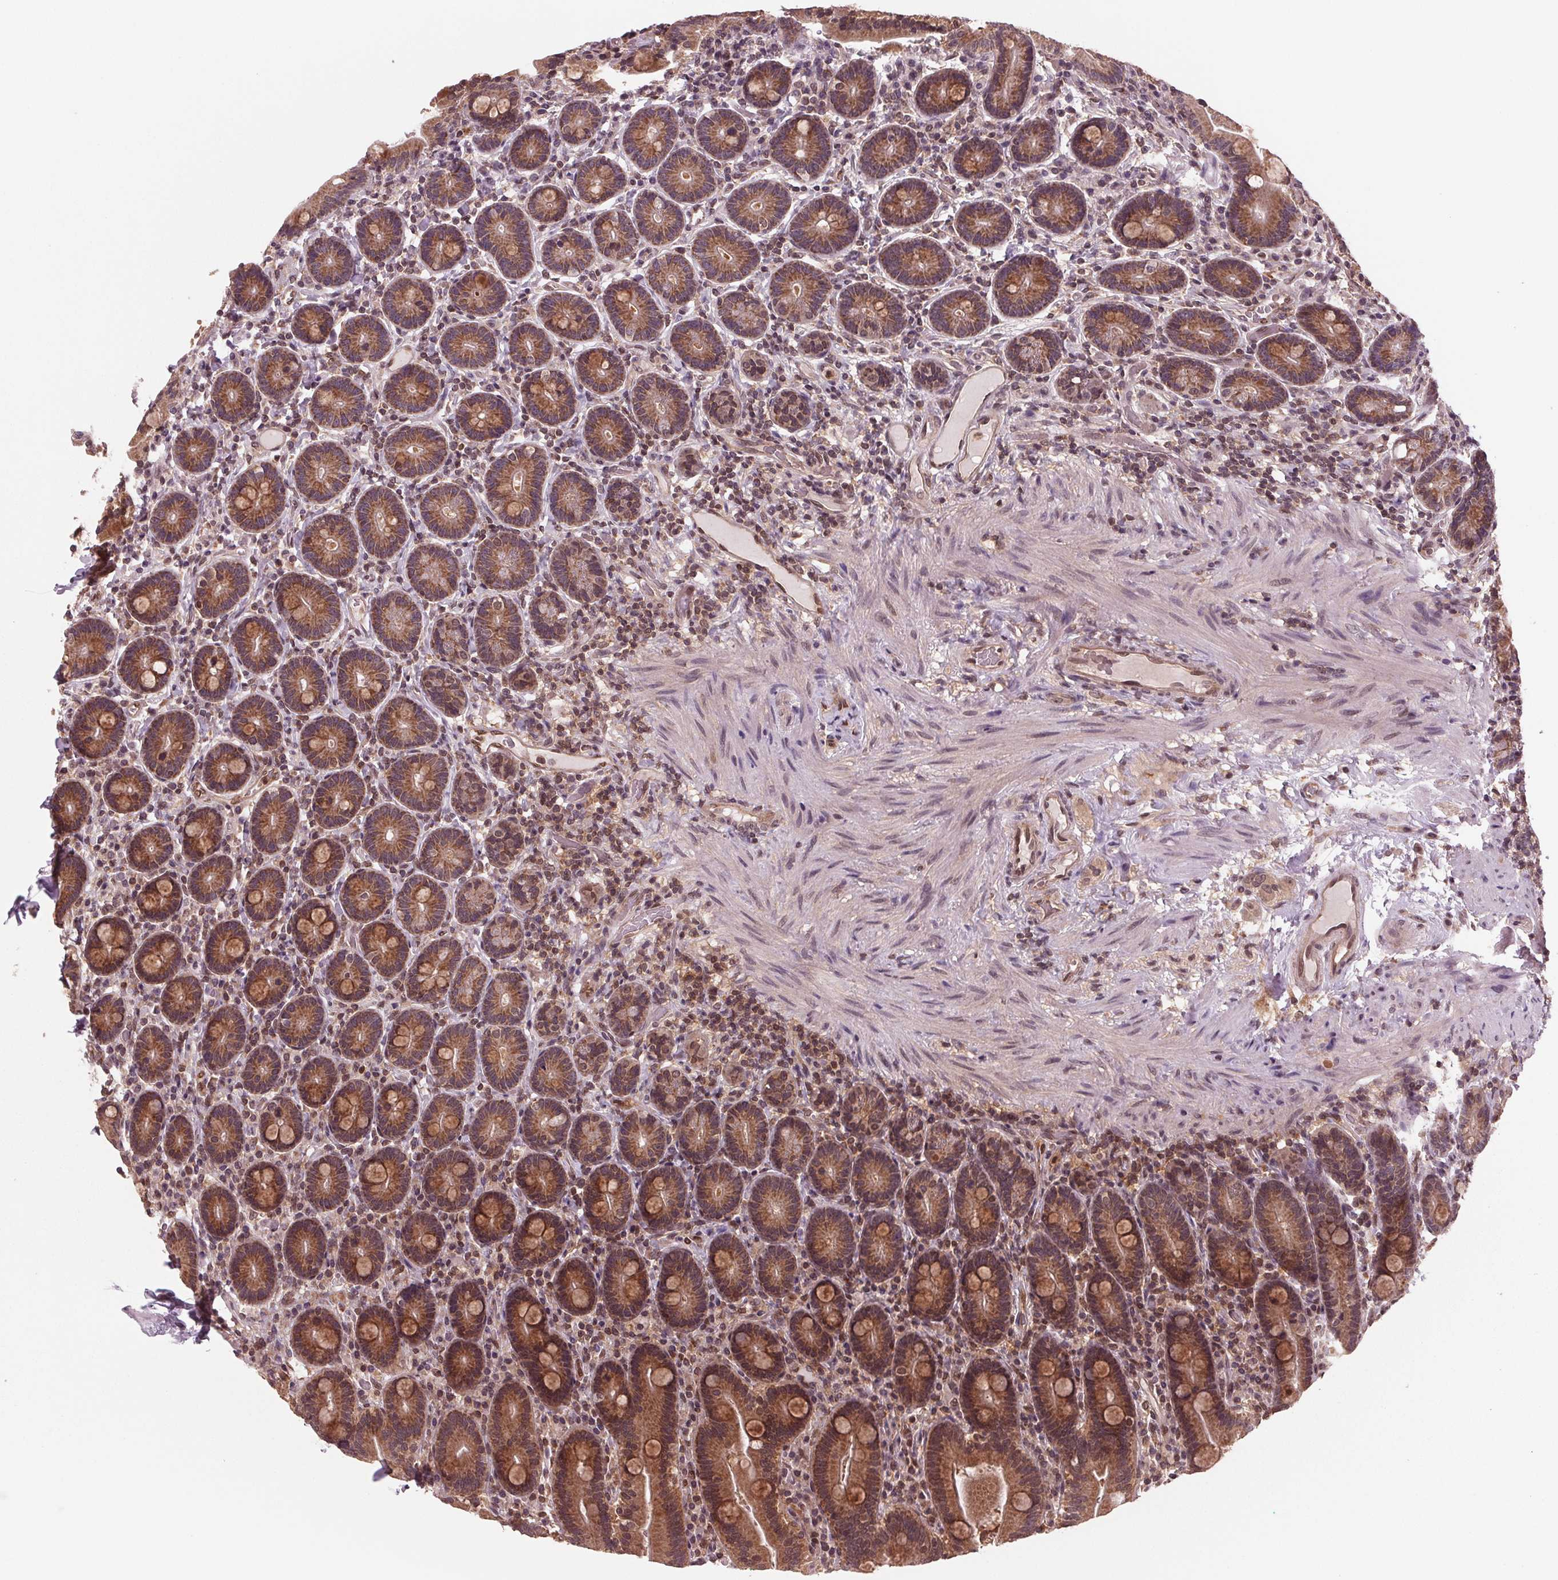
{"staining": {"intensity": "moderate", "quantity": ">75%", "location": "cytoplasmic/membranous"}, "tissue": "duodenum", "cell_type": "Glandular cells", "image_type": "normal", "snomed": [{"axis": "morphology", "description": "Normal tissue, NOS"}, {"axis": "topography", "description": "Duodenum"}], "caption": "An immunohistochemistry histopathology image of benign tissue is shown. Protein staining in brown shows moderate cytoplasmic/membranous positivity in duodenum within glandular cells.", "gene": "STAT3", "patient": {"sex": "female", "age": 62}}